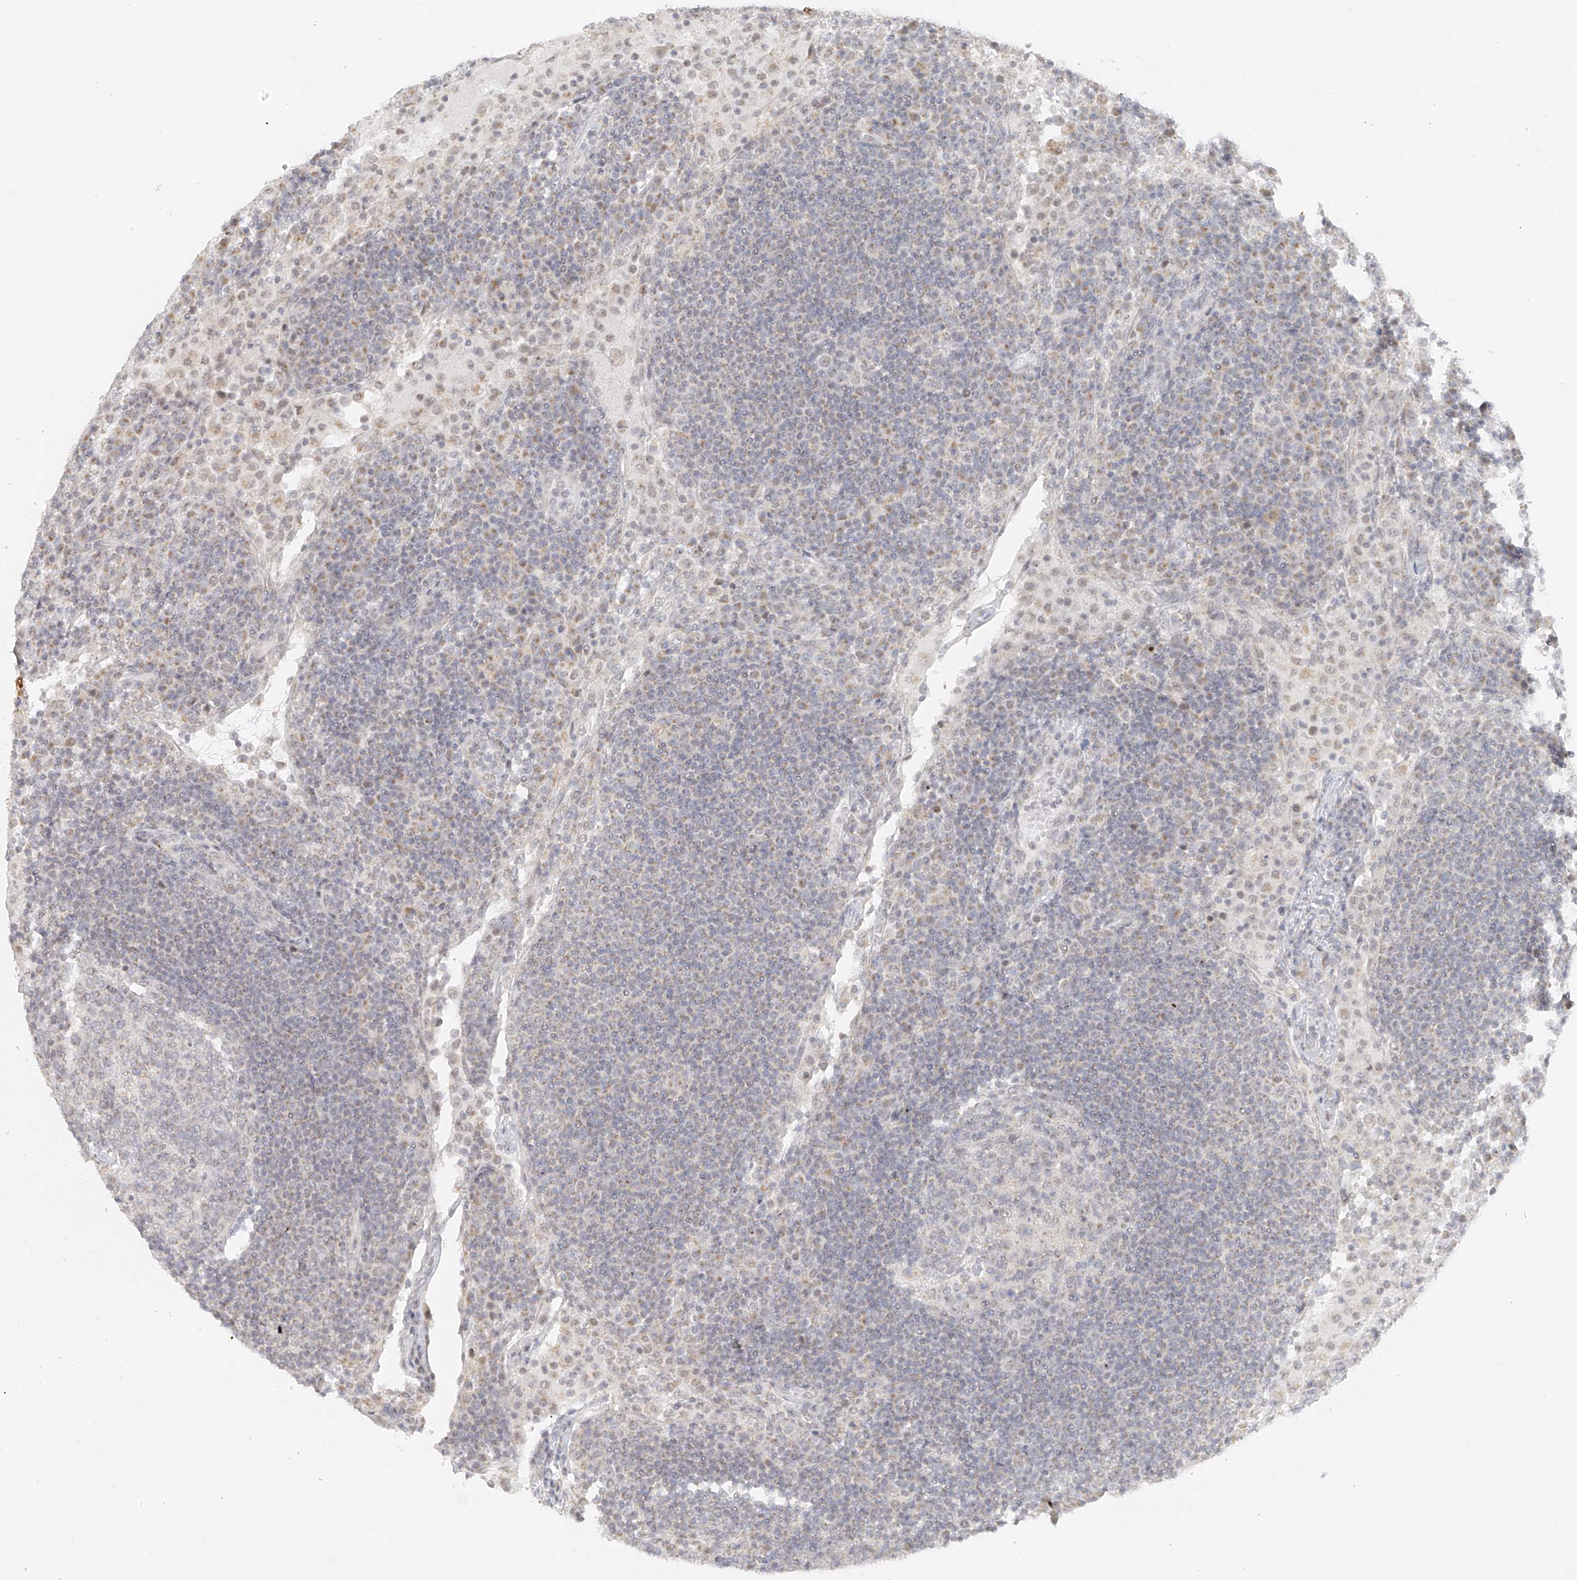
{"staining": {"intensity": "negative", "quantity": "none", "location": "none"}, "tissue": "lymph node", "cell_type": "Germinal center cells", "image_type": "normal", "snomed": [{"axis": "morphology", "description": "Normal tissue, NOS"}, {"axis": "topography", "description": "Lymph node"}], "caption": "The image shows no staining of germinal center cells in normal lymph node.", "gene": "DYRK1B", "patient": {"sex": "female", "age": 53}}